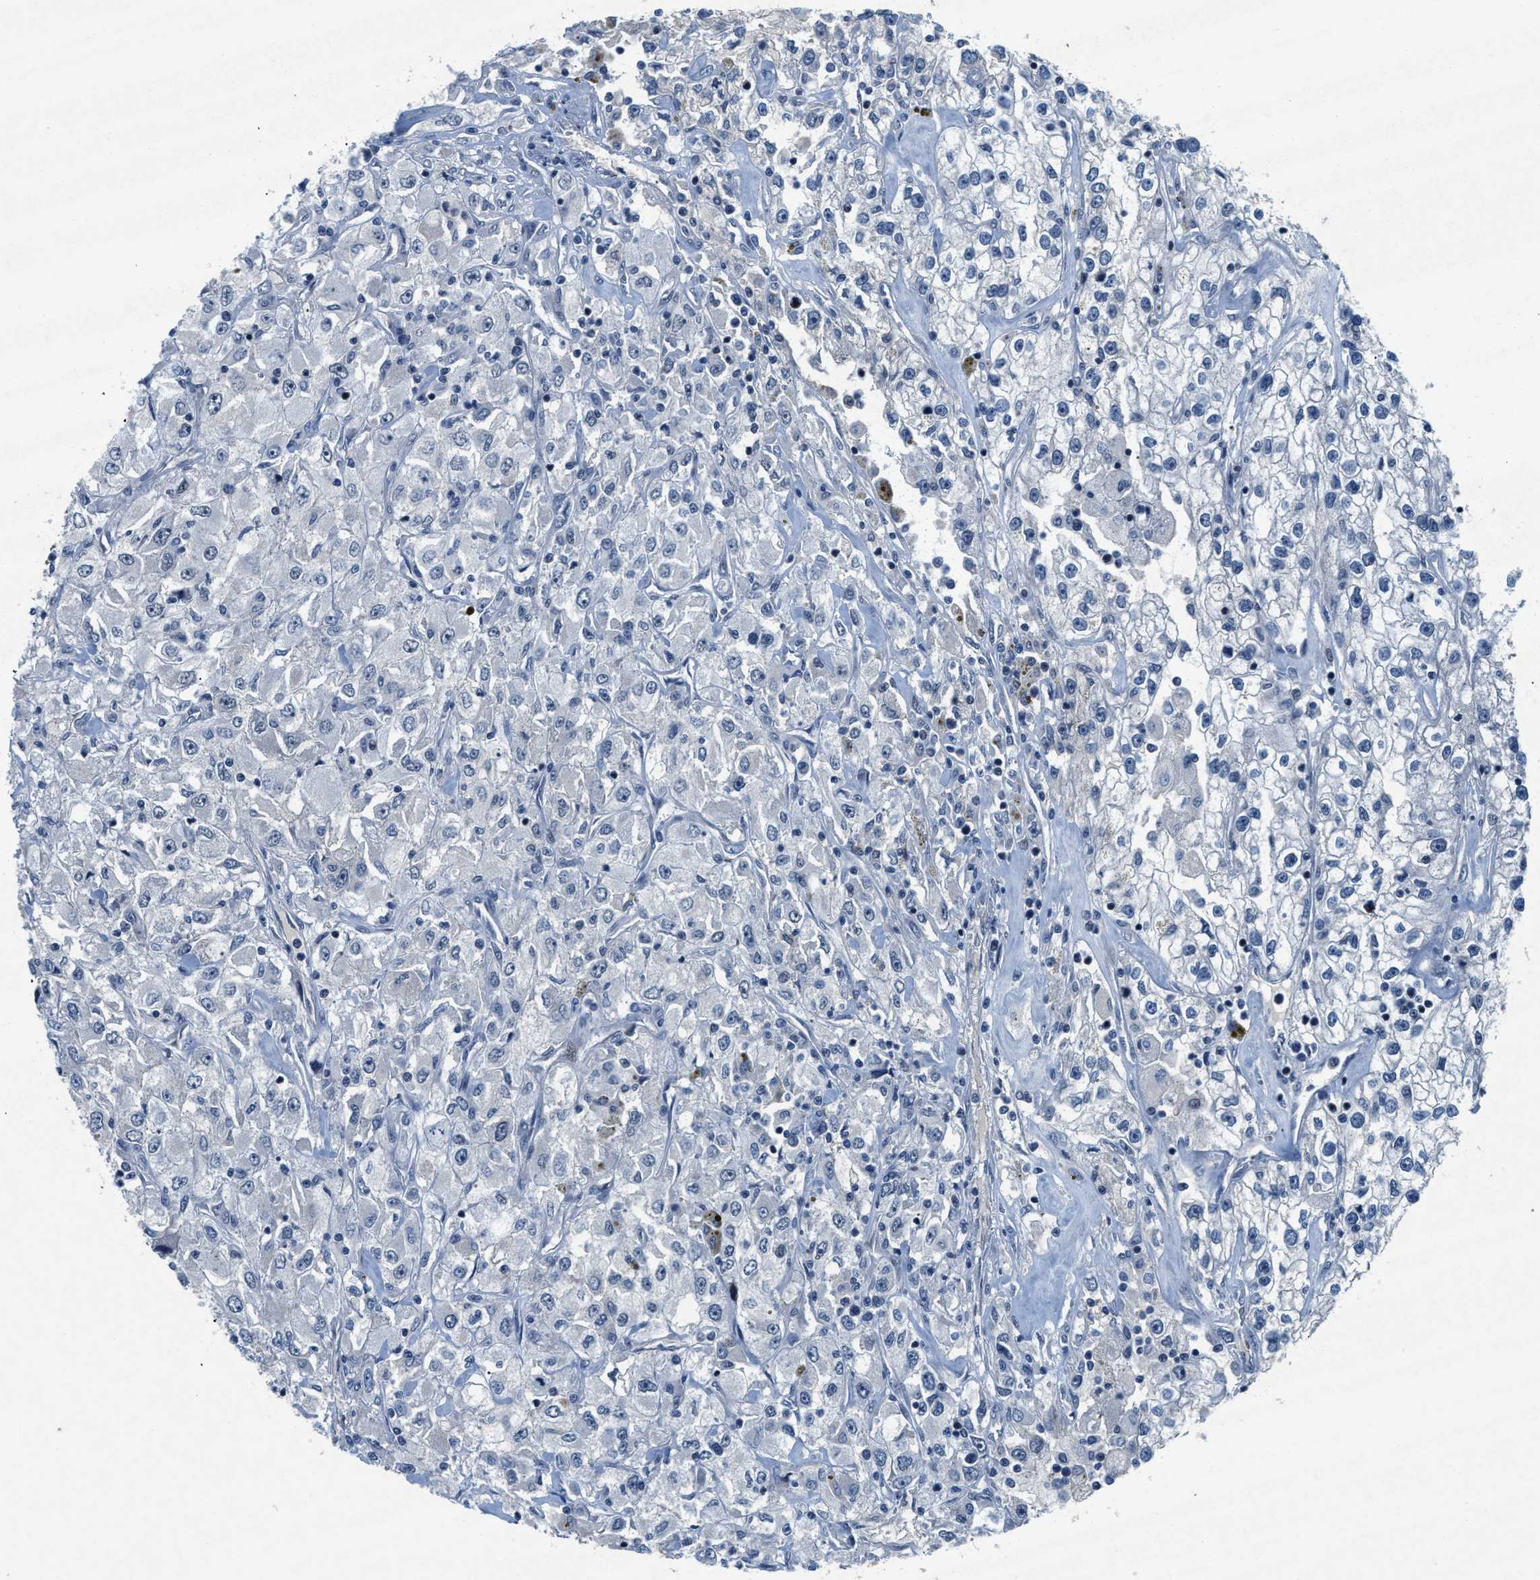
{"staining": {"intensity": "negative", "quantity": "none", "location": "none"}, "tissue": "renal cancer", "cell_type": "Tumor cells", "image_type": "cancer", "snomed": [{"axis": "morphology", "description": "Adenocarcinoma, NOS"}, {"axis": "topography", "description": "Kidney"}], "caption": "This is a micrograph of immunohistochemistry staining of renal cancer, which shows no staining in tumor cells.", "gene": "PHLDA1", "patient": {"sex": "female", "age": 52}}